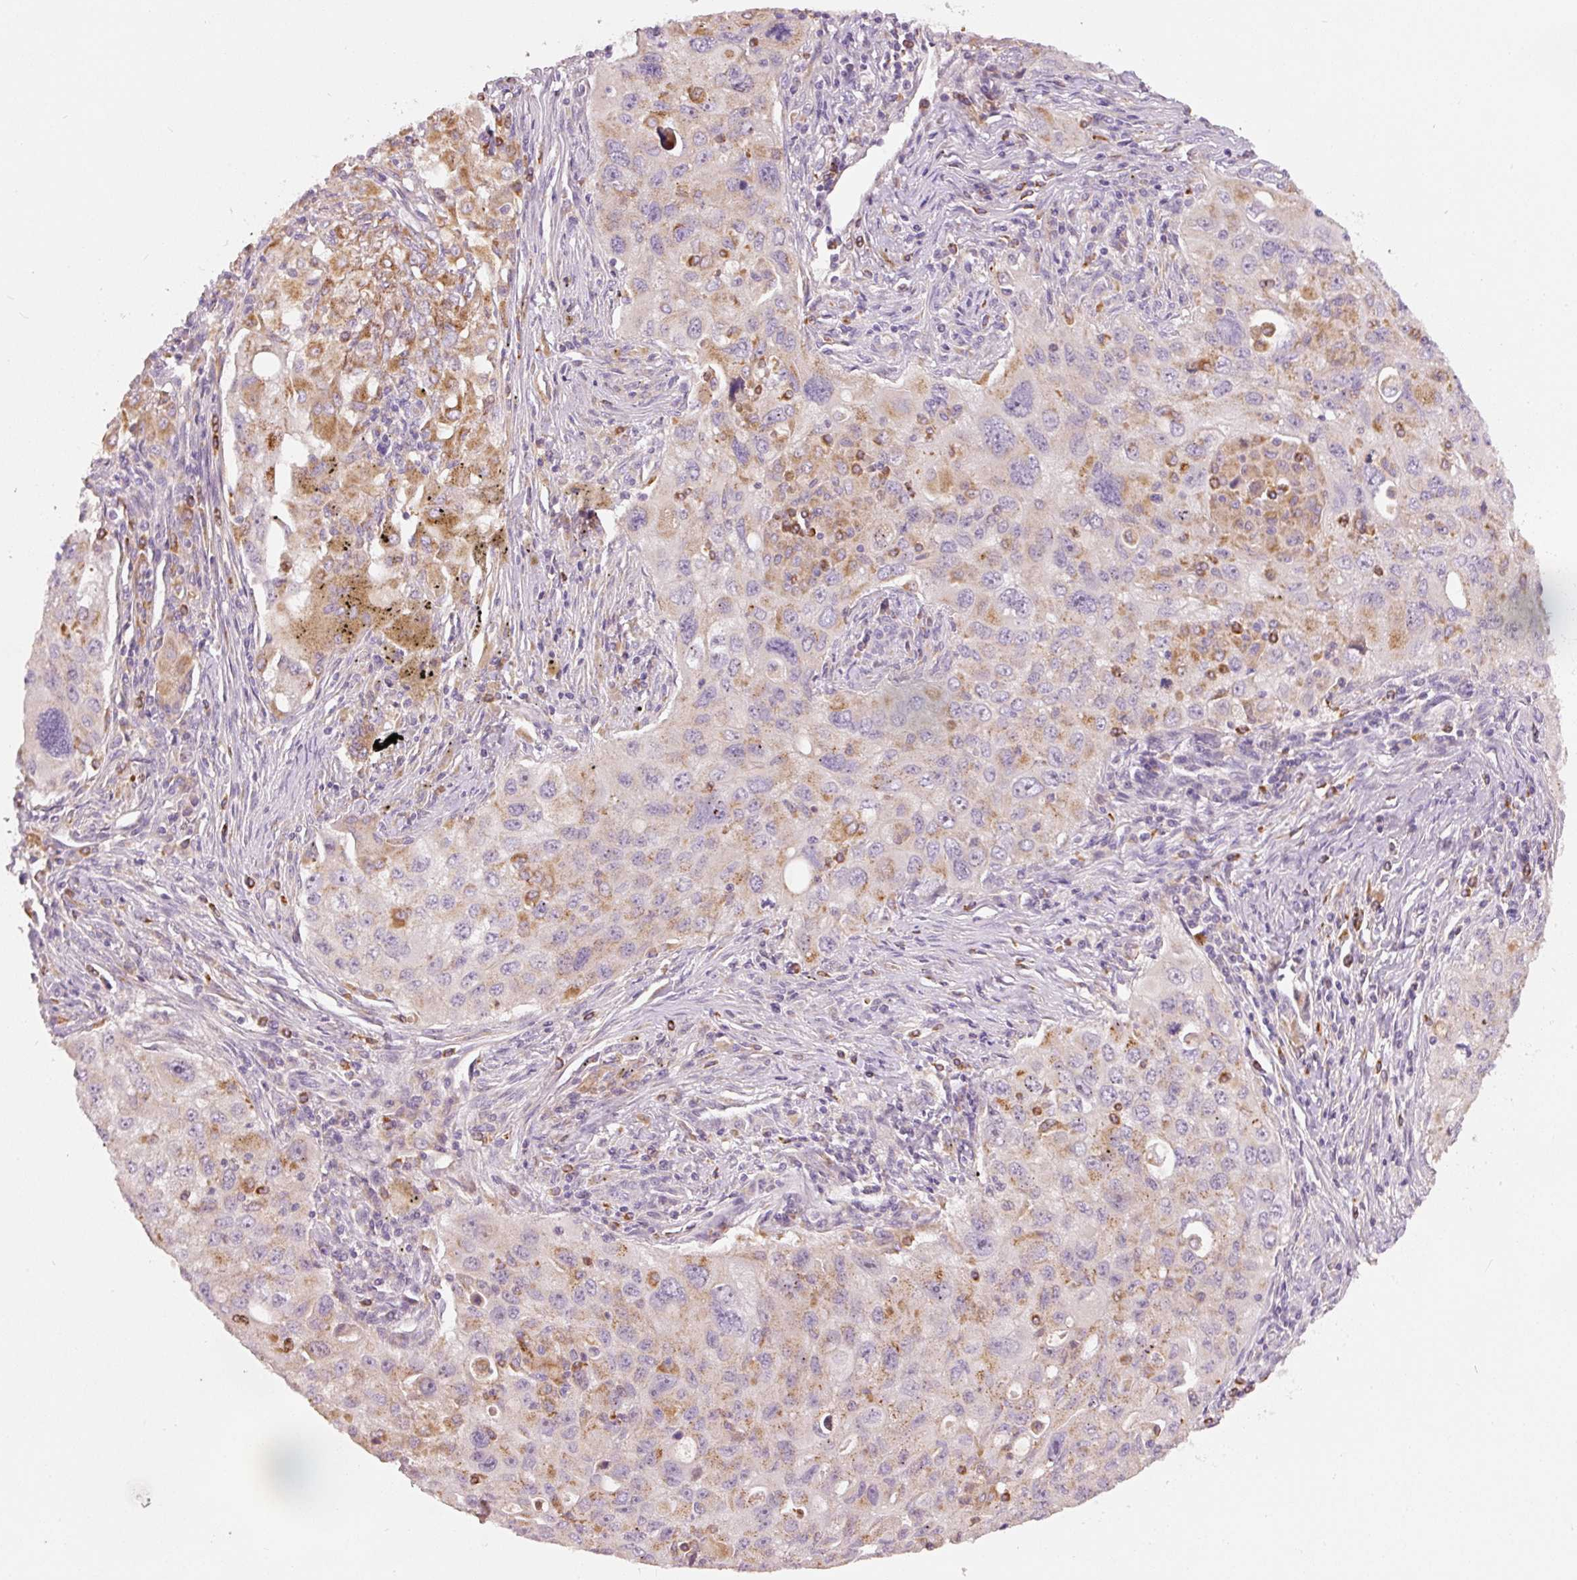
{"staining": {"intensity": "moderate", "quantity": "<25%", "location": "cytoplasmic/membranous"}, "tissue": "lung cancer", "cell_type": "Tumor cells", "image_type": "cancer", "snomed": [{"axis": "morphology", "description": "Adenocarcinoma, NOS"}, {"axis": "morphology", "description": "Adenocarcinoma, metastatic, NOS"}, {"axis": "topography", "description": "Lymph node"}, {"axis": "topography", "description": "Lung"}], "caption": "Immunohistochemical staining of human lung cancer reveals moderate cytoplasmic/membranous protein staining in about <25% of tumor cells.", "gene": "KLHL21", "patient": {"sex": "female", "age": 42}}